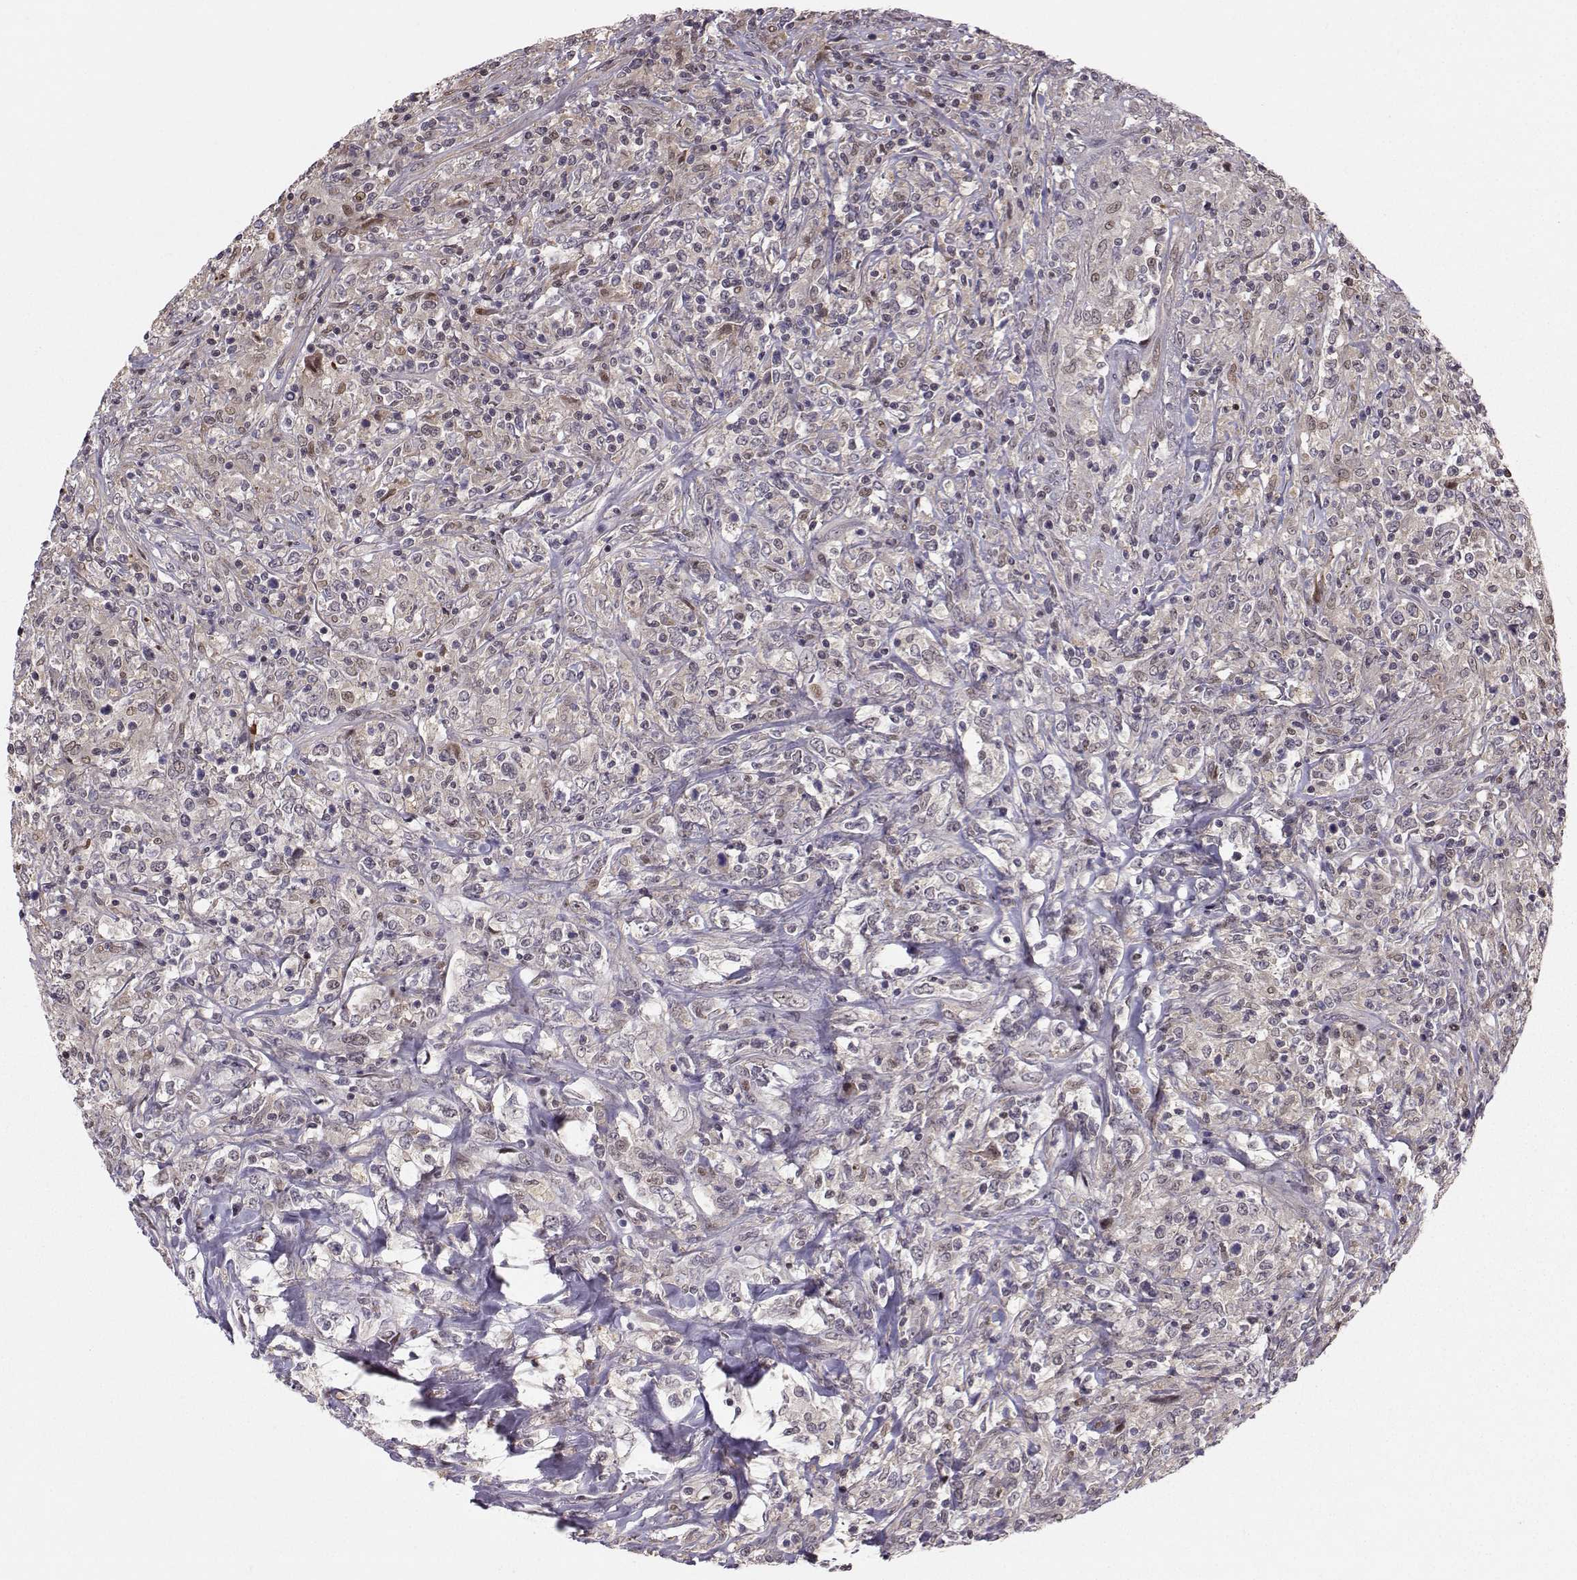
{"staining": {"intensity": "negative", "quantity": "none", "location": "none"}, "tissue": "lymphoma", "cell_type": "Tumor cells", "image_type": "cancer", "snomed": [{"axis": "morphology", "description": "Malignant lymphoma, non-Hodgkin's type, High grade"}, {"axis": "topography", "description": "Lung"}], "caption": "Immunohistochemistry photomicrograph of neoplastic tissue: human high-grade malignant lymphoma, non-Hodgkin's type stained with DAB (3,3'-diaminobenzidine) shows no significant protein expression in tumor cells. (DAB immunohistochemistry, high magnification).", "gene": "PKP2", "patient": {"sex": "male", "age": 79}}